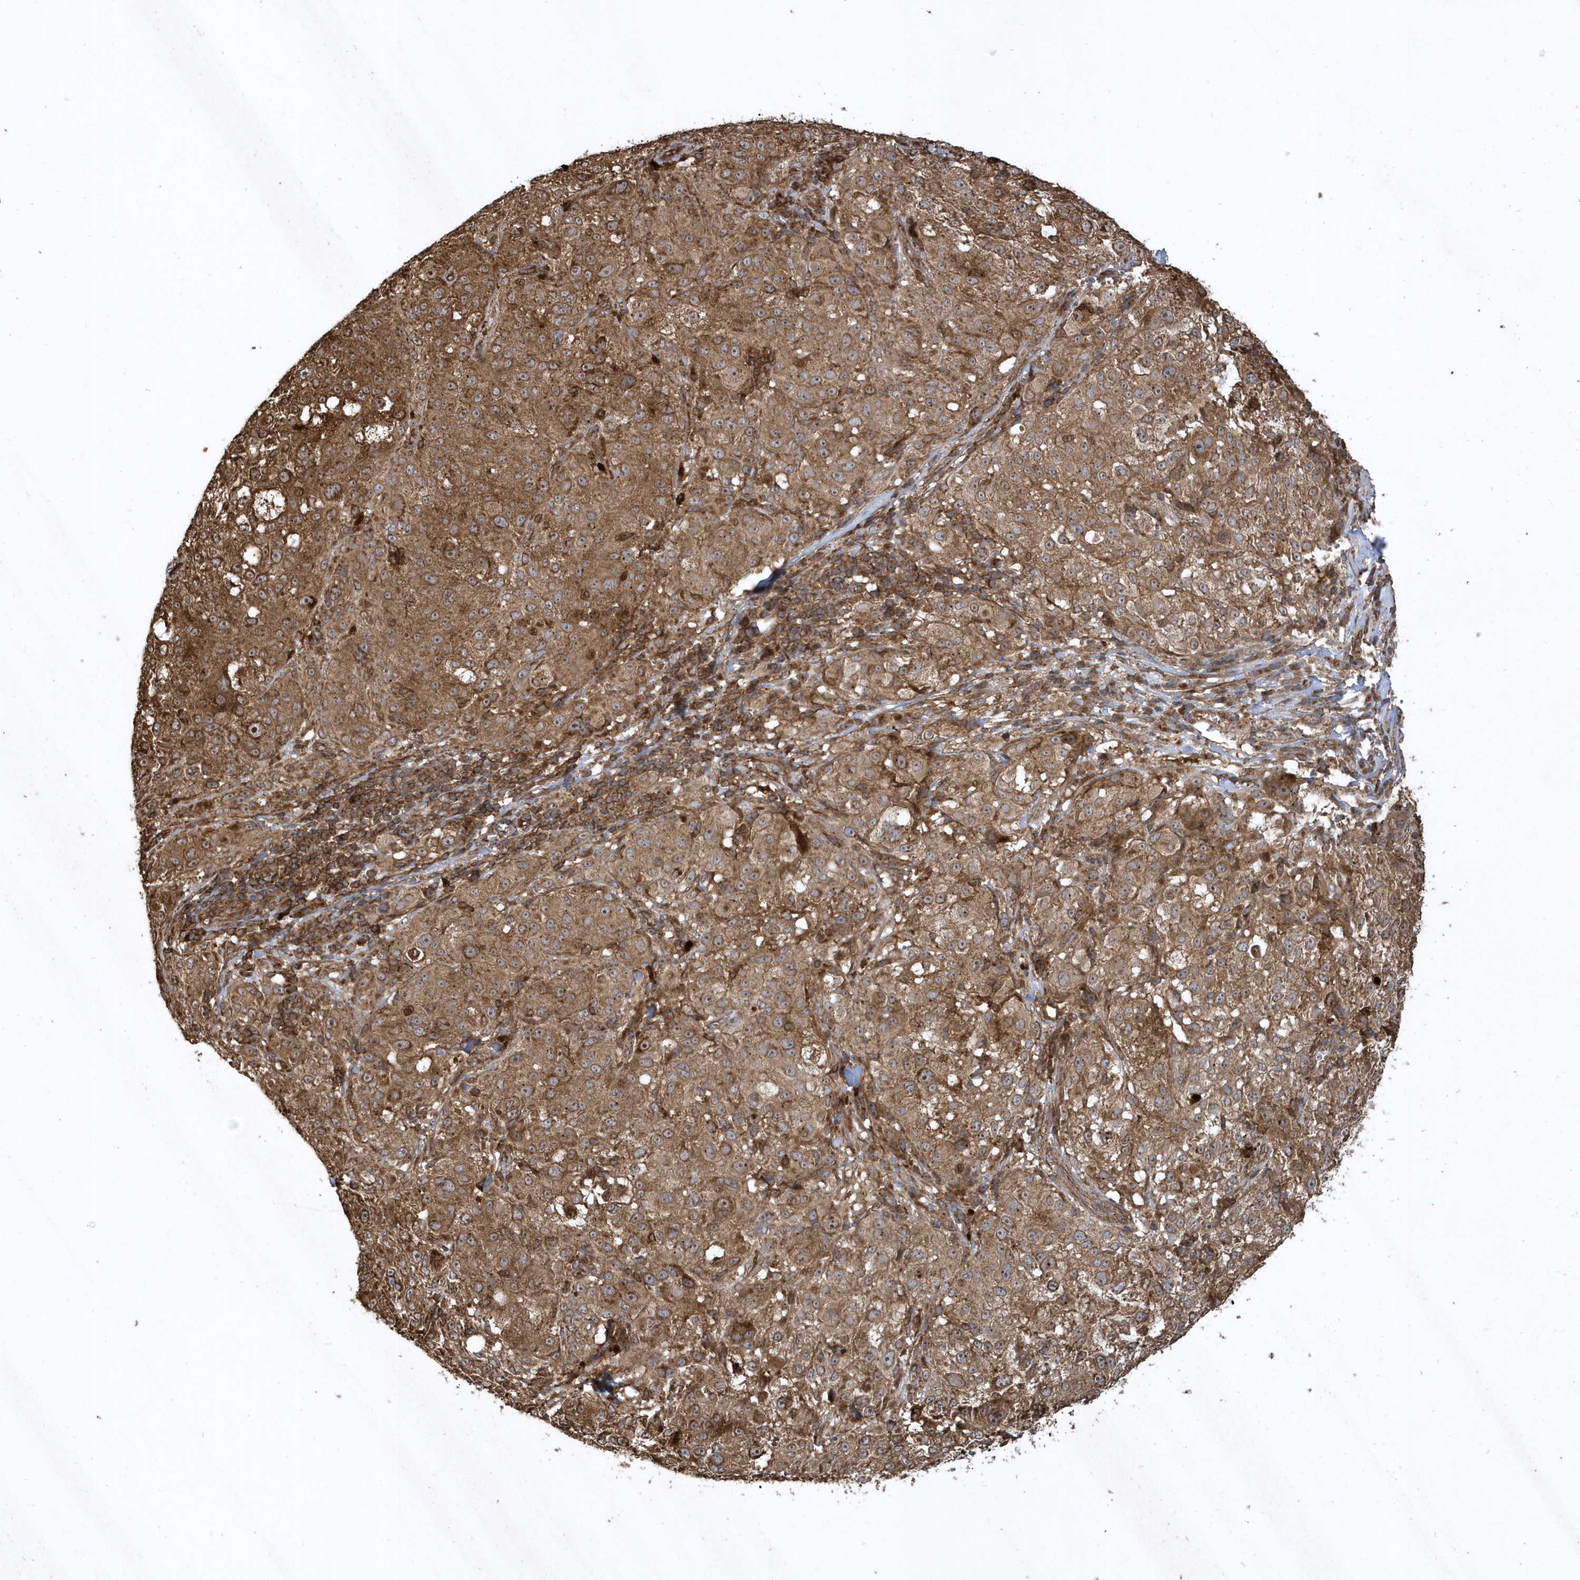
{"staining": {"intensity": "moderate", "quantity": ">75%", "location": "cytoplasmic/membranous"}, "tissue": "melanoma", "cell_type": "Tumor cells", "image_type": "cancer", "snomed": [{"axis": "morphology", "description": "Necrosis, NOS"}, {"axis": "morphology", "description": "Malignant melanoma, NOS"}, {"axis": "topography", "description": "Skin"}], "caption": "Protein analysis of melanoma tissue exhibits moderate cytoplasmic/membranous positivity in about >75% of tumor cells. (brown staining indicates protein expression, while blue staining denotes nuclei).", "gene": "SENP8", "patient": {"sex": "female", "age": 87}}